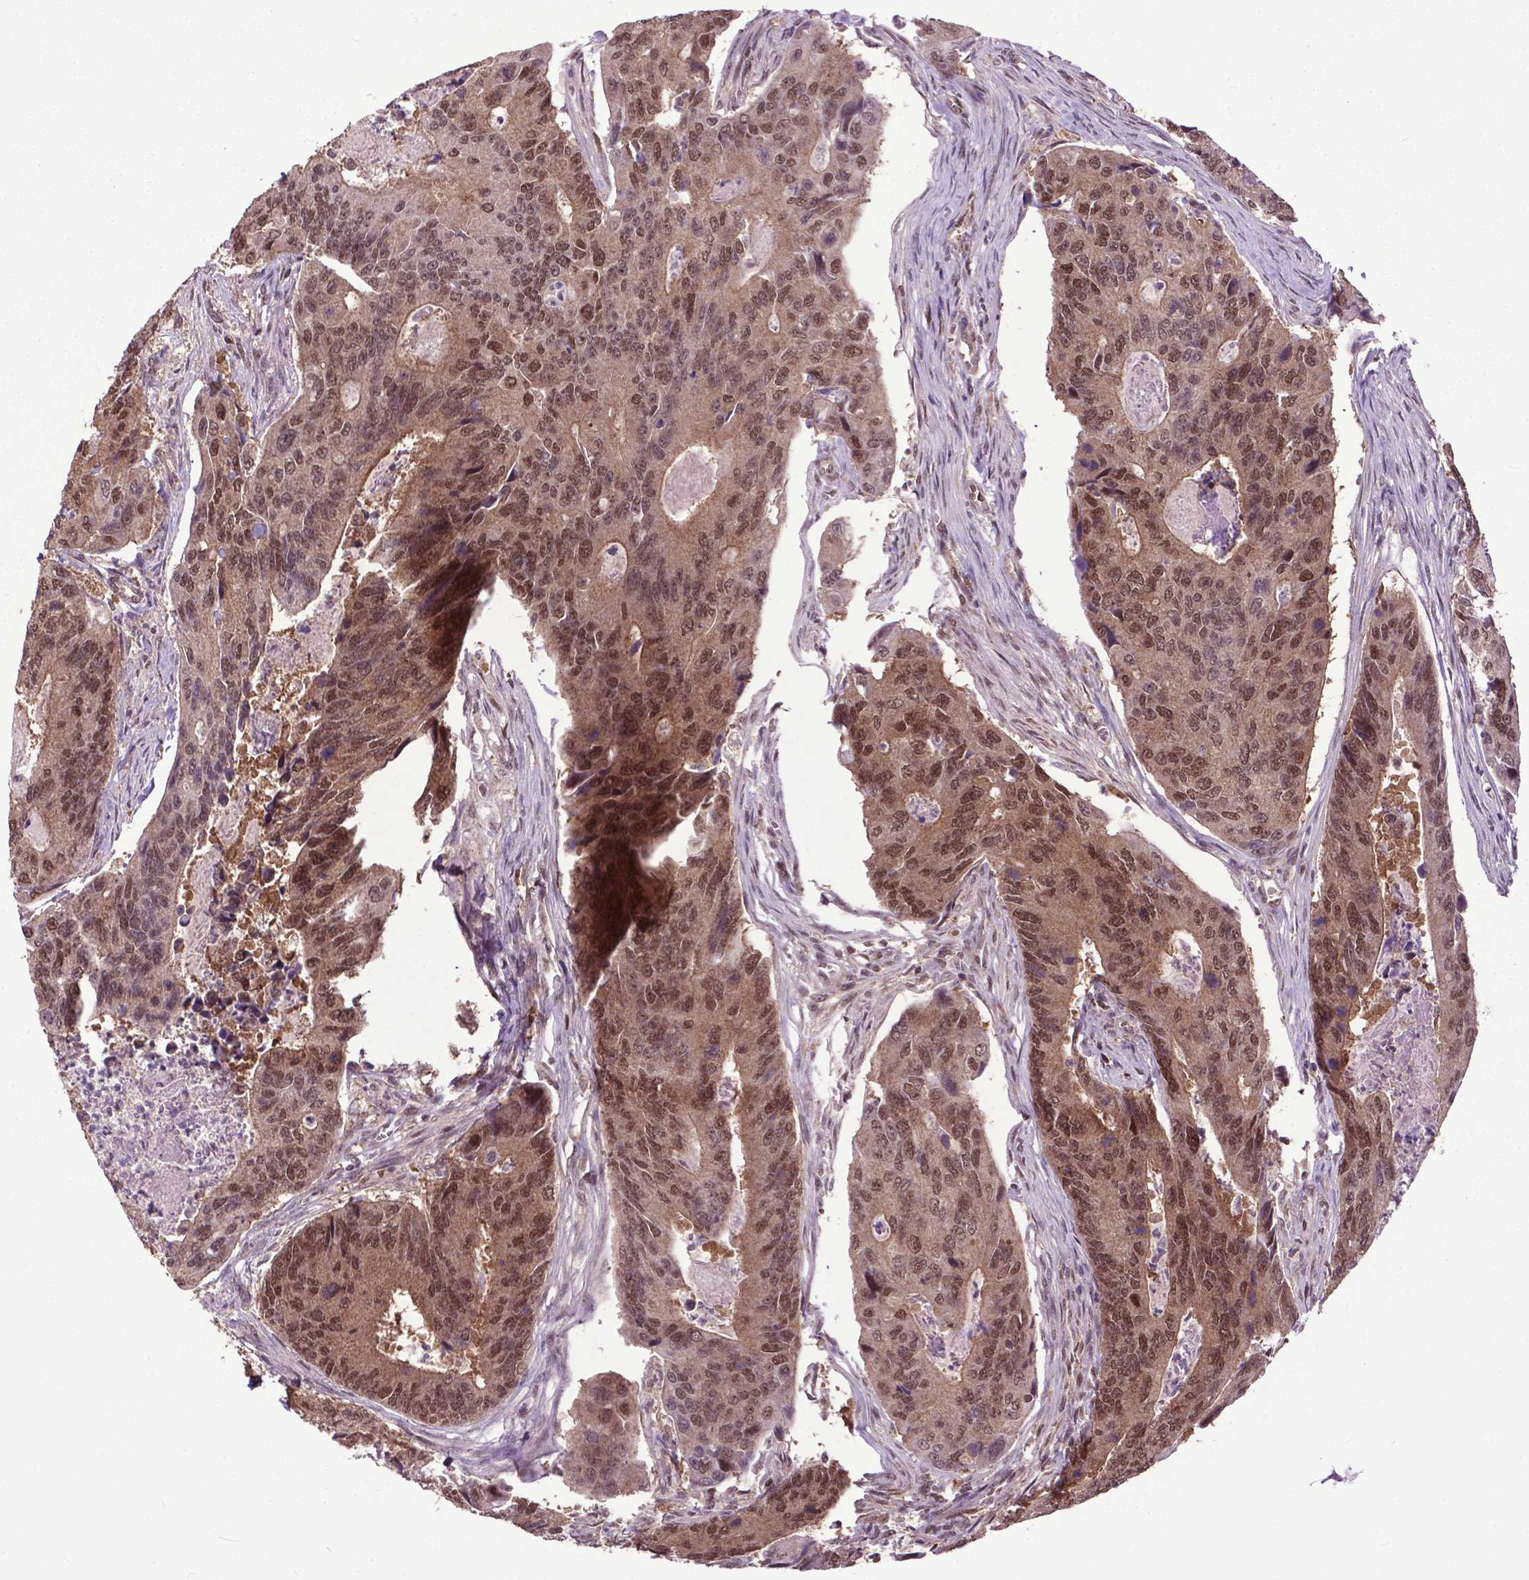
{"staining": {"intensity": "moderate", "quantity": ">75%", "location": "nuclear"}, "tissue": "colorectal cancer", "cell_type": "Tumor cells", "image_type": "cancer", "snomed": [{"axis": "morphology", "description": "Adenocarcinoma, NOS"}, {"axis": "topography", "description": "Colon"}], "caption": "Tumor cells reveal moderate nuclear expression in about >75% of cells in colorectal cancer.", "gene": "FAF1", "patient": {"sex": "female", "age": 67}}